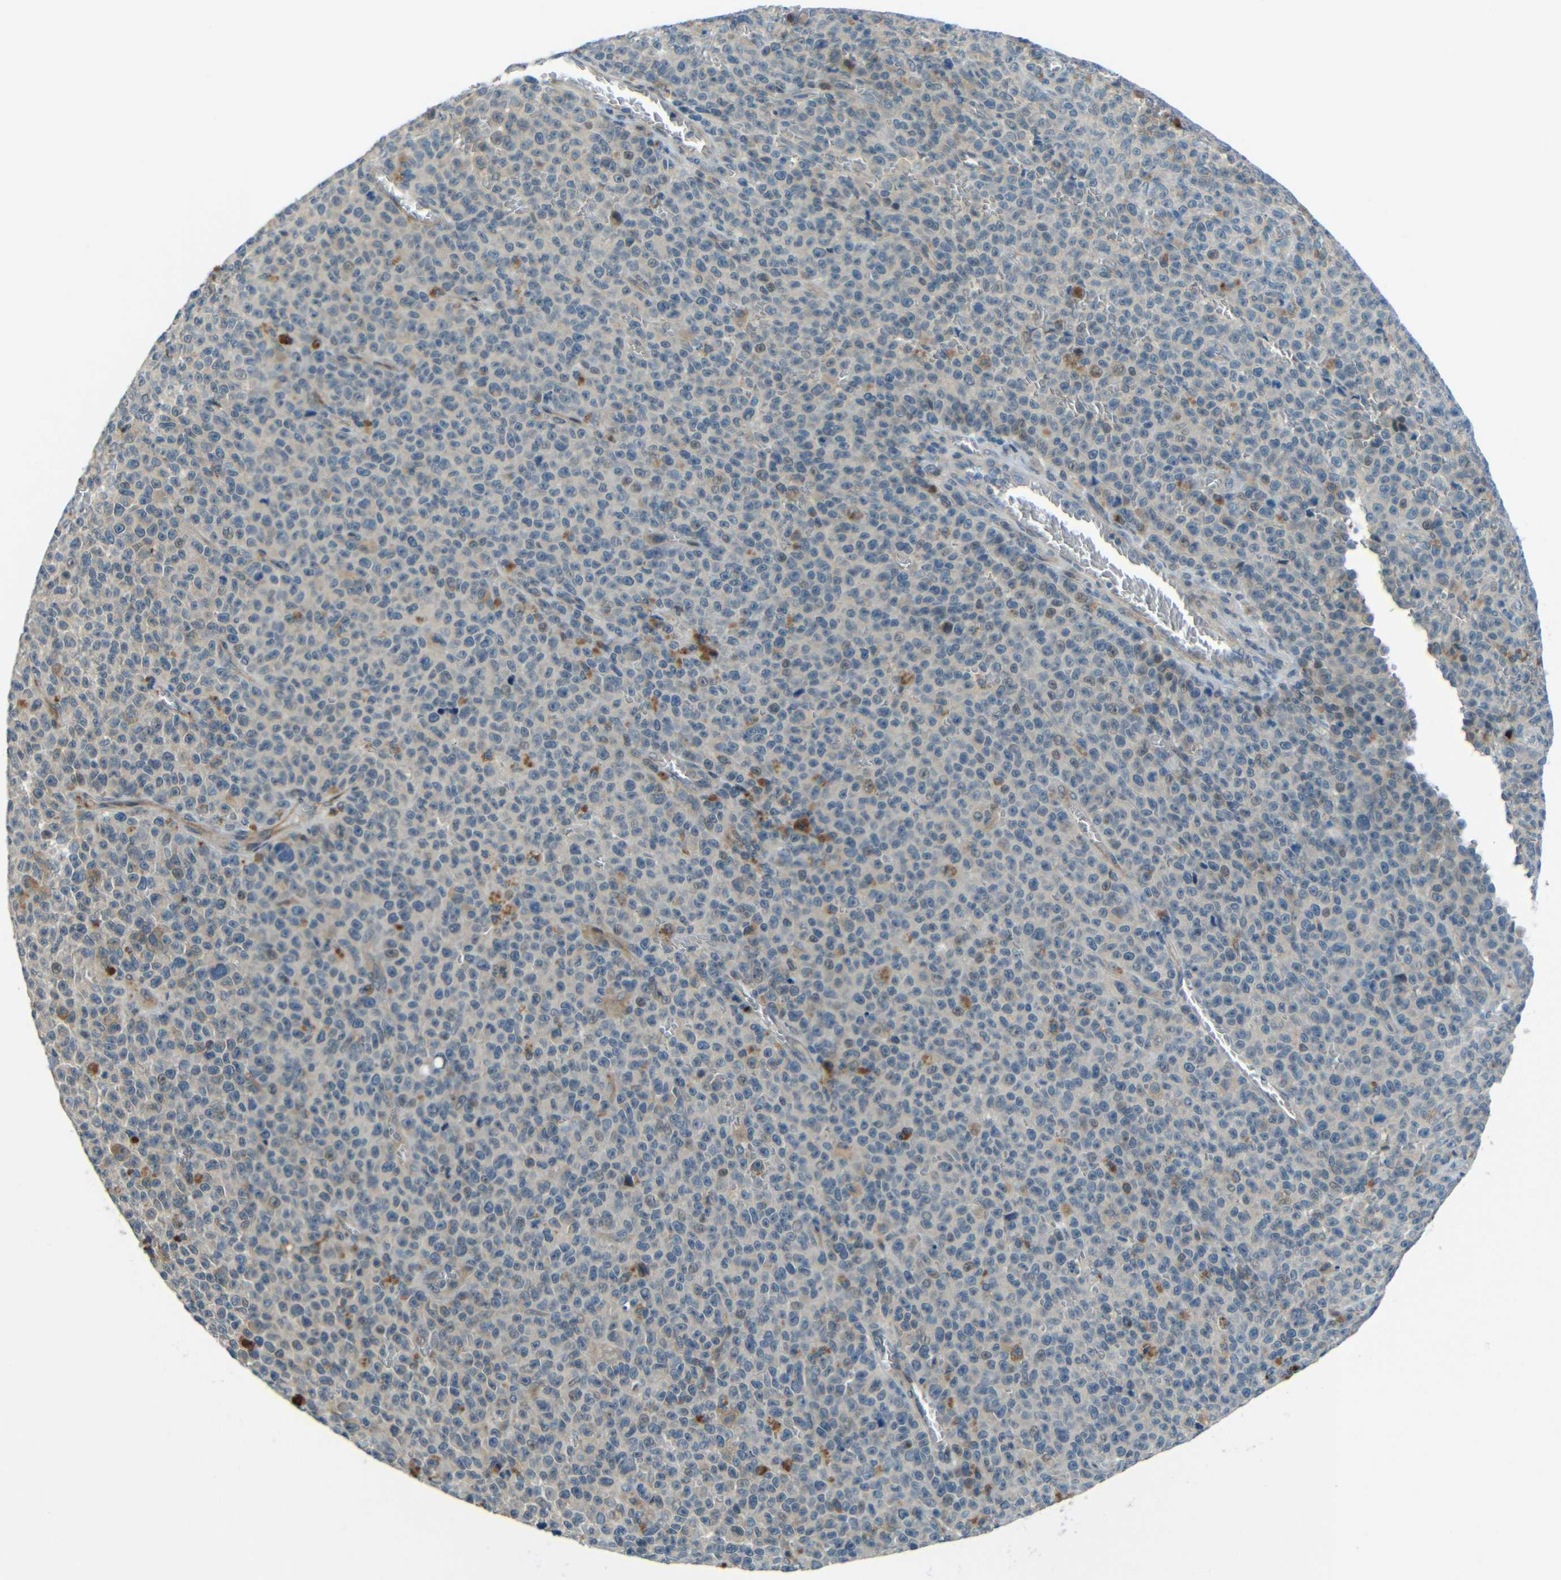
{"staining": {"intensity": "negative", "quantity": "none", "location": "none"}, "tissue": "melanoma", "cell_type": "Tumor cells", "image_type": "cancer", "snomed": [{"axis": "morphology", "description": "Malignant melanoma, NOS"}, {"axis": "topography", "description": "Skin"}], "caption": "An IHC histopathology image of melanoma is shown. There is no staining in tumor cells of melanoma.", "gene": "ANKRD22", "patient": {"sex": "female", "age": 82}}